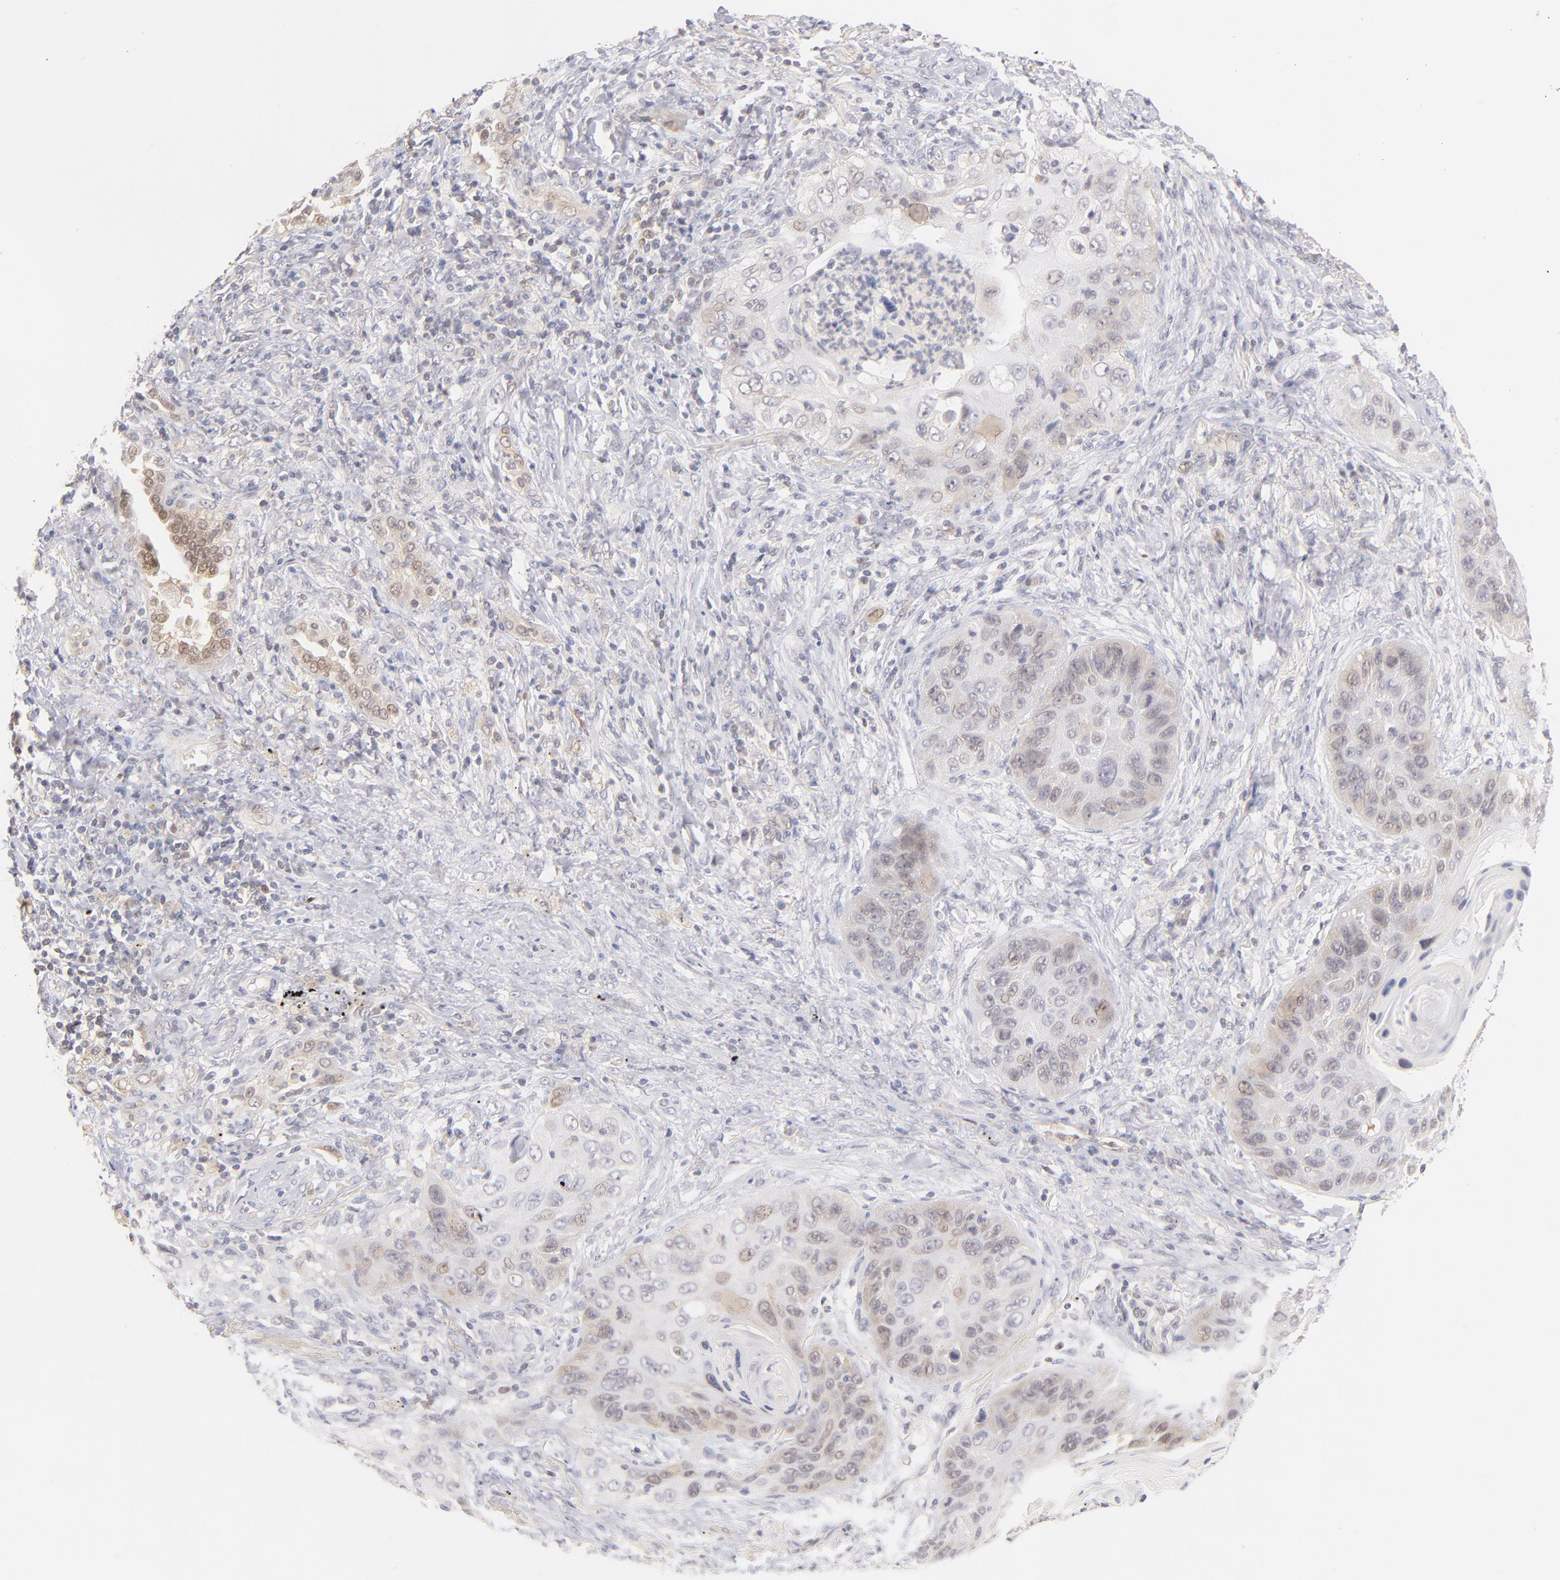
{"staining": {"intensity": "weak", "quantity": "<25%", "location": "cytoplasmic/membranous,nuclear"}, "tissue": "lung cancer", "cell_type": "Tumor cells", "image_type": "cancer", "snomed": [{"axis": "morphology", "description": "Squamous cell carcinoma, NOS"}, {"axis": "topography", "description": "Lung"}], "caption": "The immunohistochemistry (IHC) photomicrograph has no significant expression in tumor cells of lung squamous cell carcinoma tissue.", "gene": "CASP6", "patient": {"sex": "female", "age": 67}}